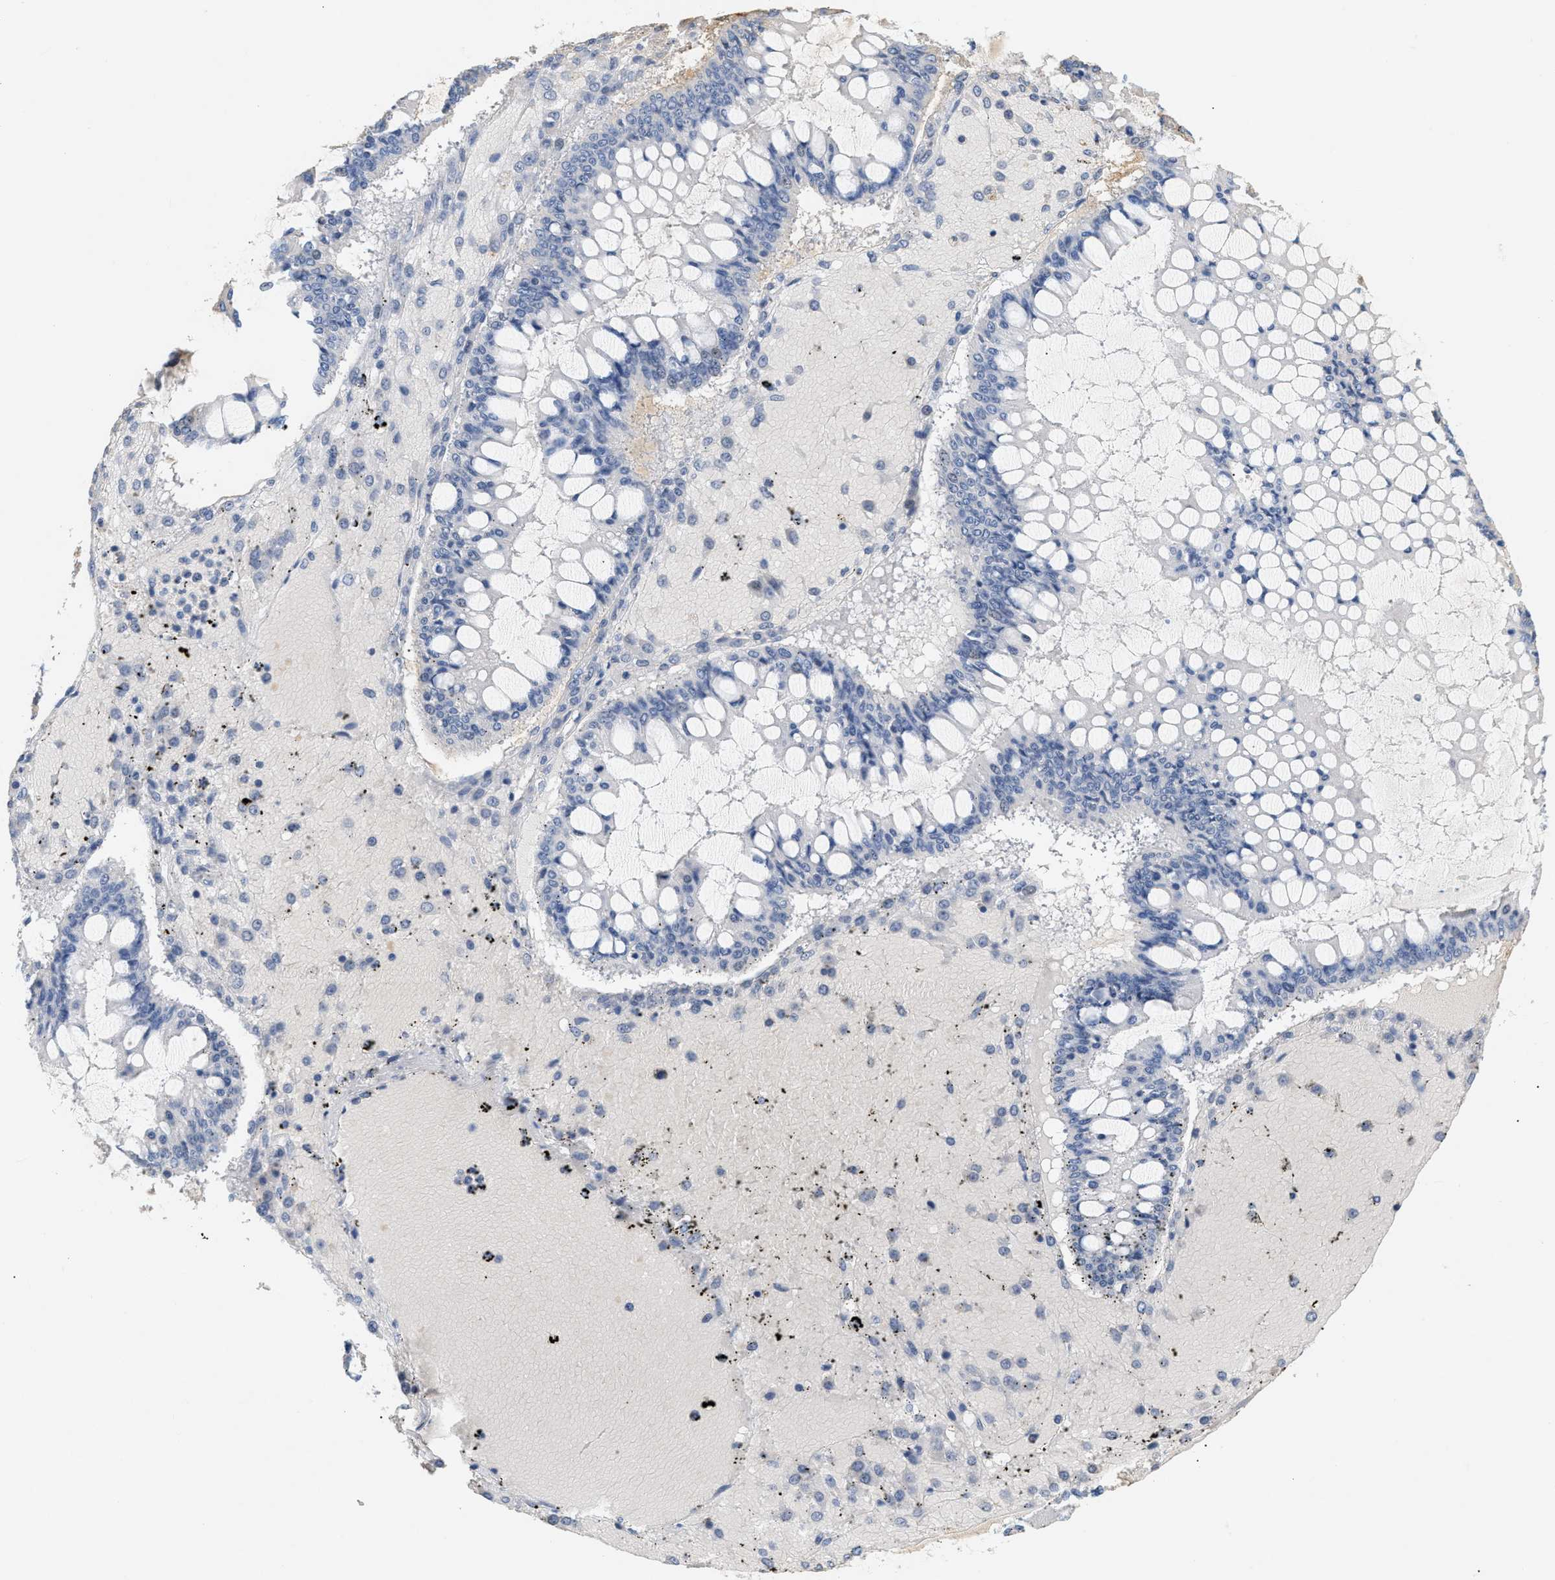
{"staining": {"intensity": "negative", "quantity": "none", "location": "none"}, "tissue": "ovarian cancer", "cell_type": "Tumor cells", "image_type": "cancer", "snomed": [{"axis": "morphology", "description": "Cystadenocarcinoma, mucinous, NOS"}, {"axis": "topography", "description": "Ovary"}], "caption": "This is an immunohistochemistry (IHC) micrograph of mucinous cystadenocarcinoma (ovarian). There is no positivity in tumor cells.", "gene": "CFH", "patient": {"sex": "female", "age": 73}}